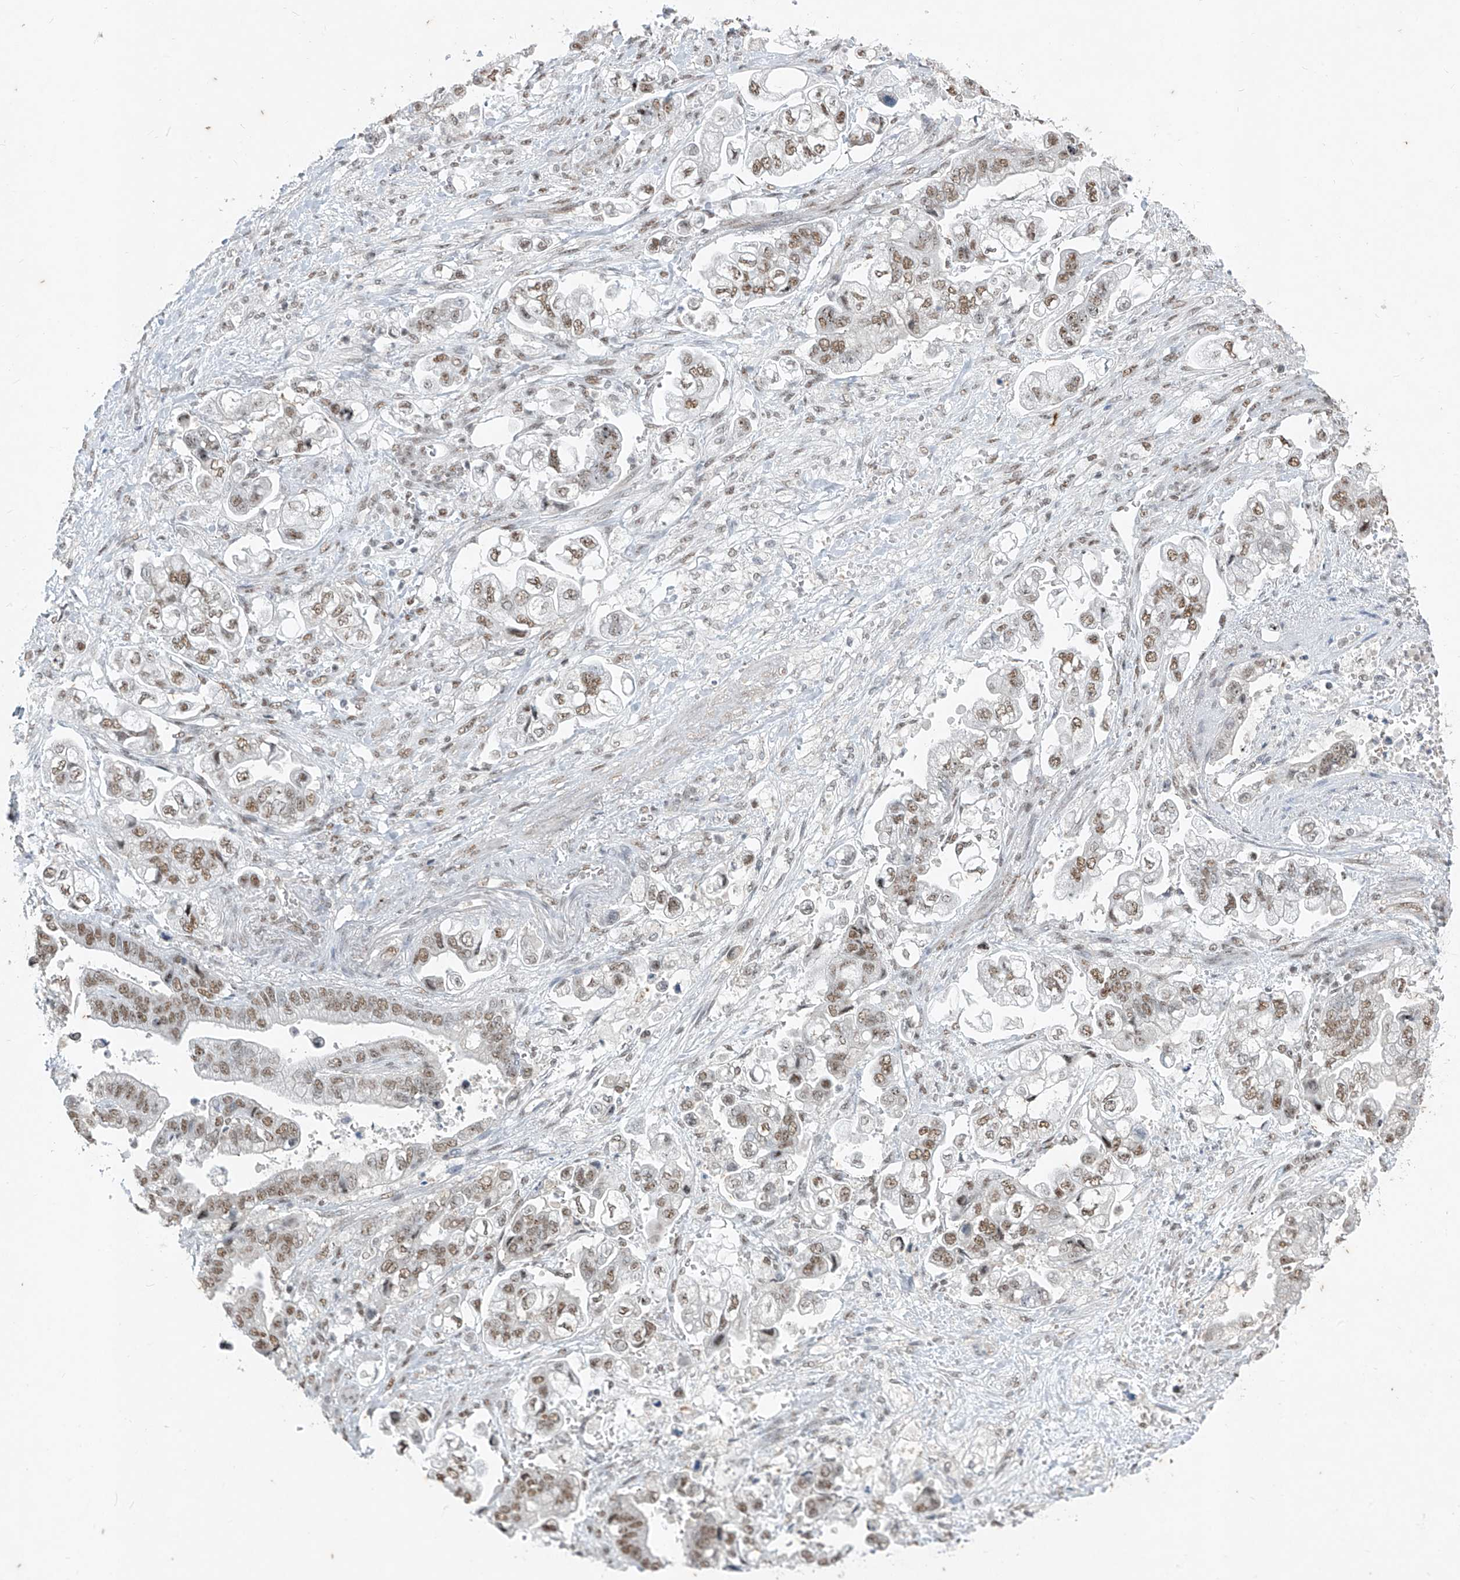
{"staining": {"intensity": "moderate", "quantity": "25%-75%", "location": "nuclear"}, "tissue": "stomach cancer", "cell_type": "Tumor cells", "image_type": "cancer", "snomed": [{"axis": "morphology", "description": "Normal tissue, NOS"}, {"axis": "morphology", "description": "Adenocarcinoma, NOS"}, {"axis": "topography", "description": "Stomach"}], "caption": "Stomach cancer (adenocarcinoma) was stained to show a protein in brown. There is medium levels of moderate nuclear staining in approximately 25%-75% of tumor cells.", "gene": "TFEC", "patient": {"sex": "male", "age": 62}}